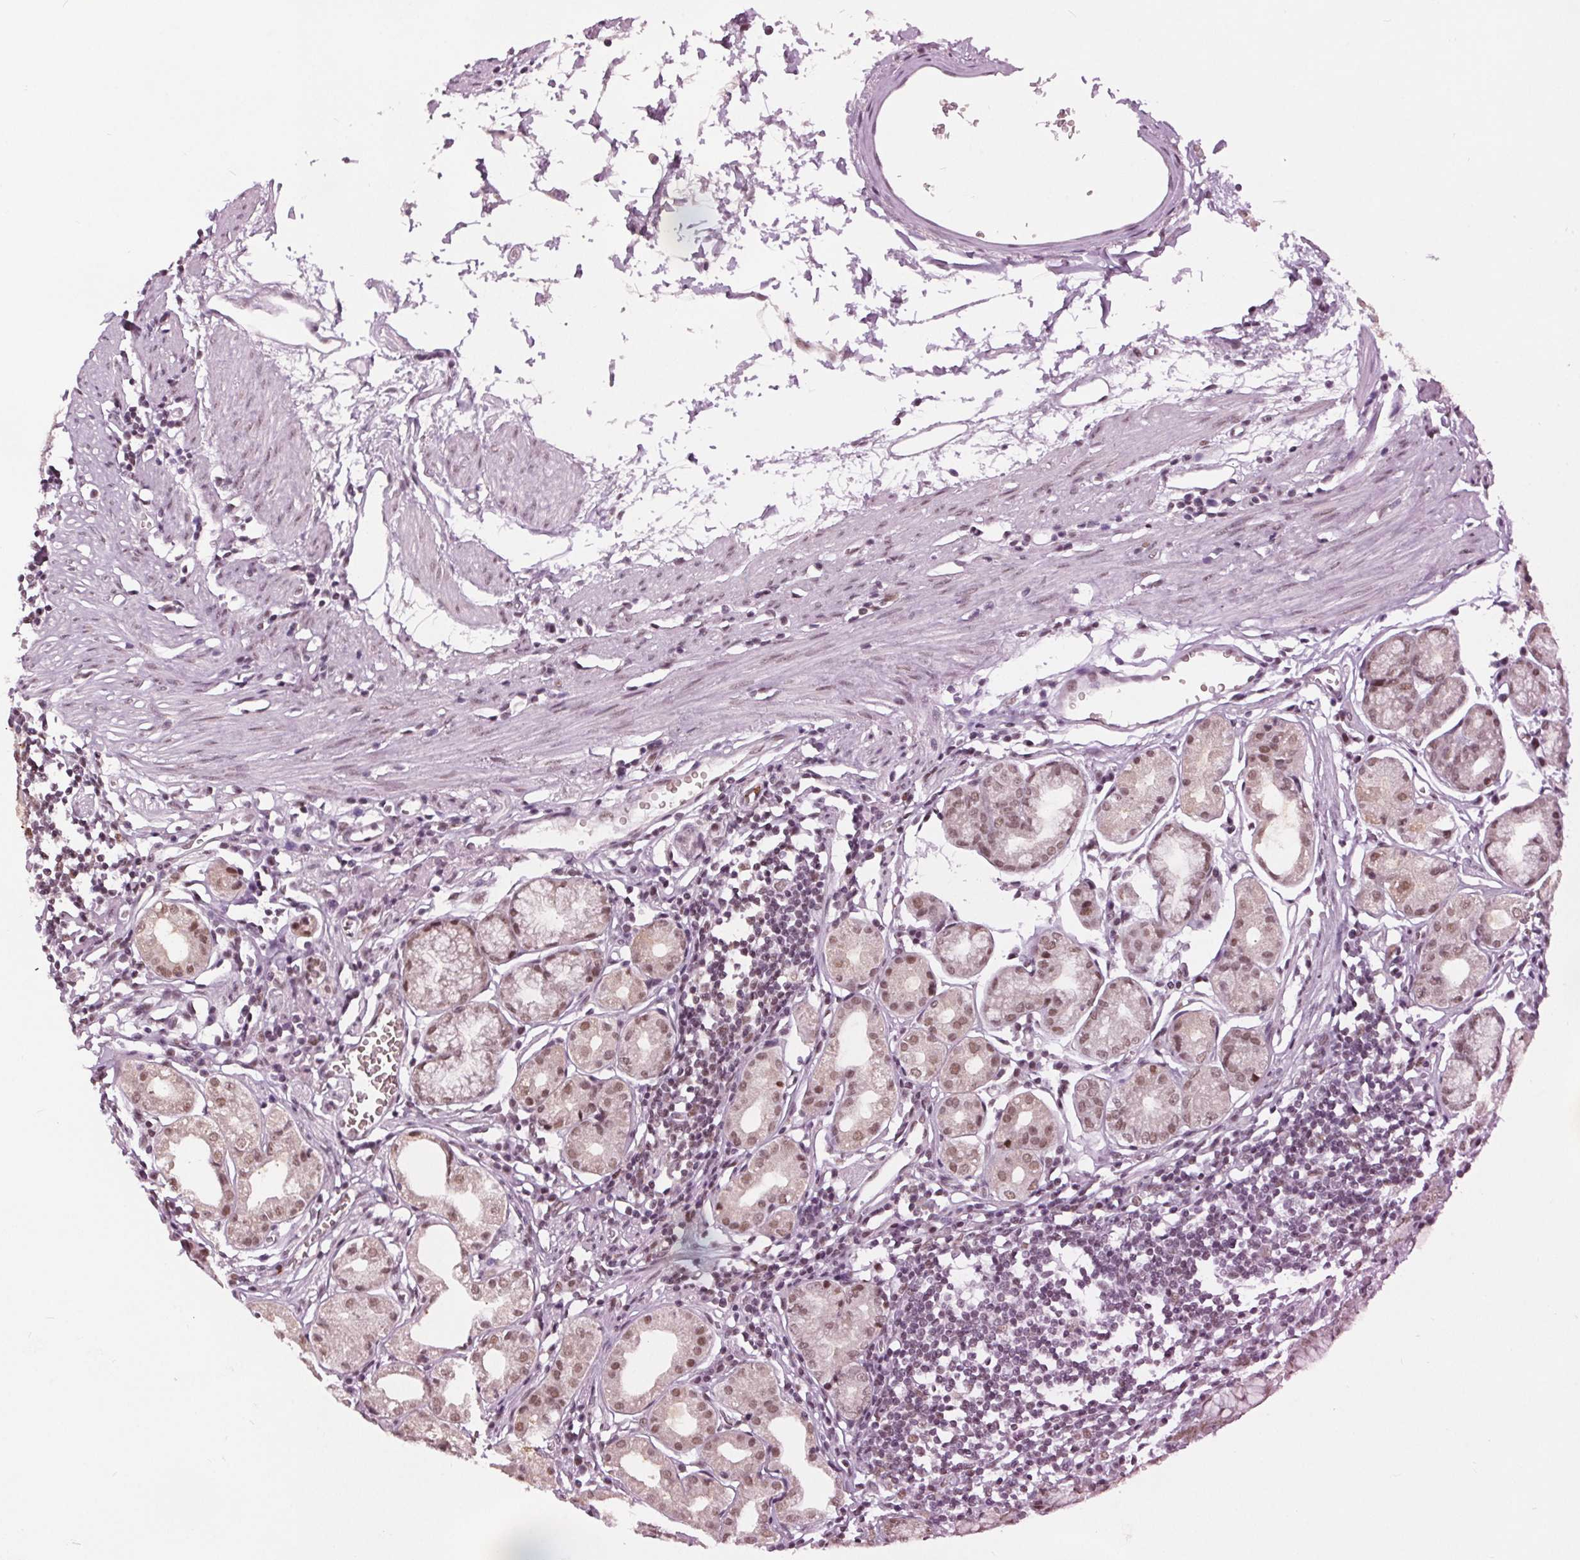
{"staining": {"intensity": "moderate", "quantity": ">75%", "location": "nuclear"}, "tissue": "stomach", "cell_type": "Glandular cells", "image_type": "normal", "snomed": [{"axis": "morphology", "description": "Normal tissue, NOS"}, {"axis": "topography", "description": "Stomach"}], "caption": "A brown stain highlights moderate nuclear positivity of a protein in glandular cells of benign human stomach.", "gene": "IWS1", "patient": {"sex": "male", "age": 55}}